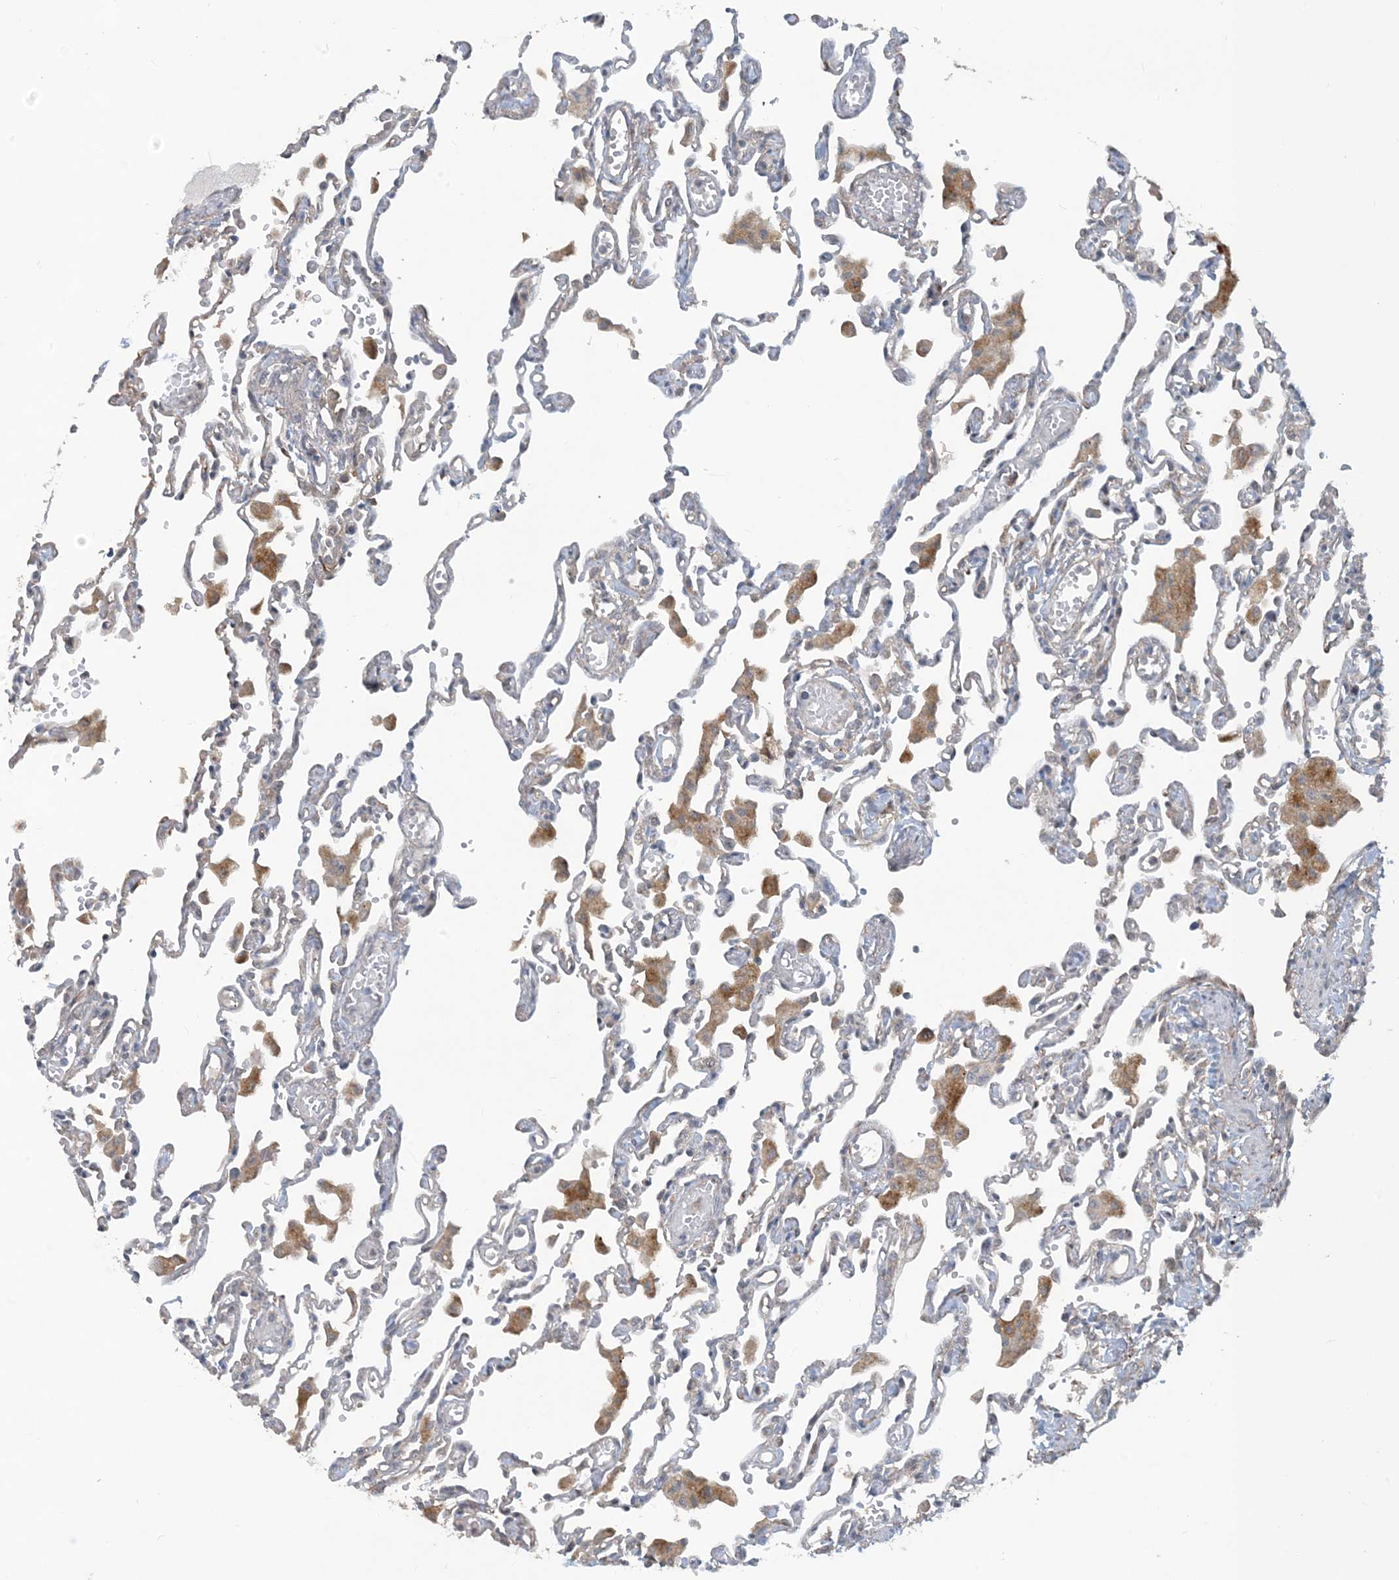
{"staining": {"intensity": "negative", "quantity": "none", "location": "none"}, "tissue": "lung", "cell_type": "Alveolar cells", "image_type": "normal", "snomed": [{"axis": "morphology", "description": "Normal tissue, NOS"}, {"axis": "topography", "description": "Bronchus"}, {"axis": "topography", "description": "Lung"}], "caption": "A high-resolution histopathology image shows immunohistochemistry staining of benign lung, which shows no significant positivity in alveolar cells.", "gene": "CDS1", "patient": {"sex": "female", "age": 49}}